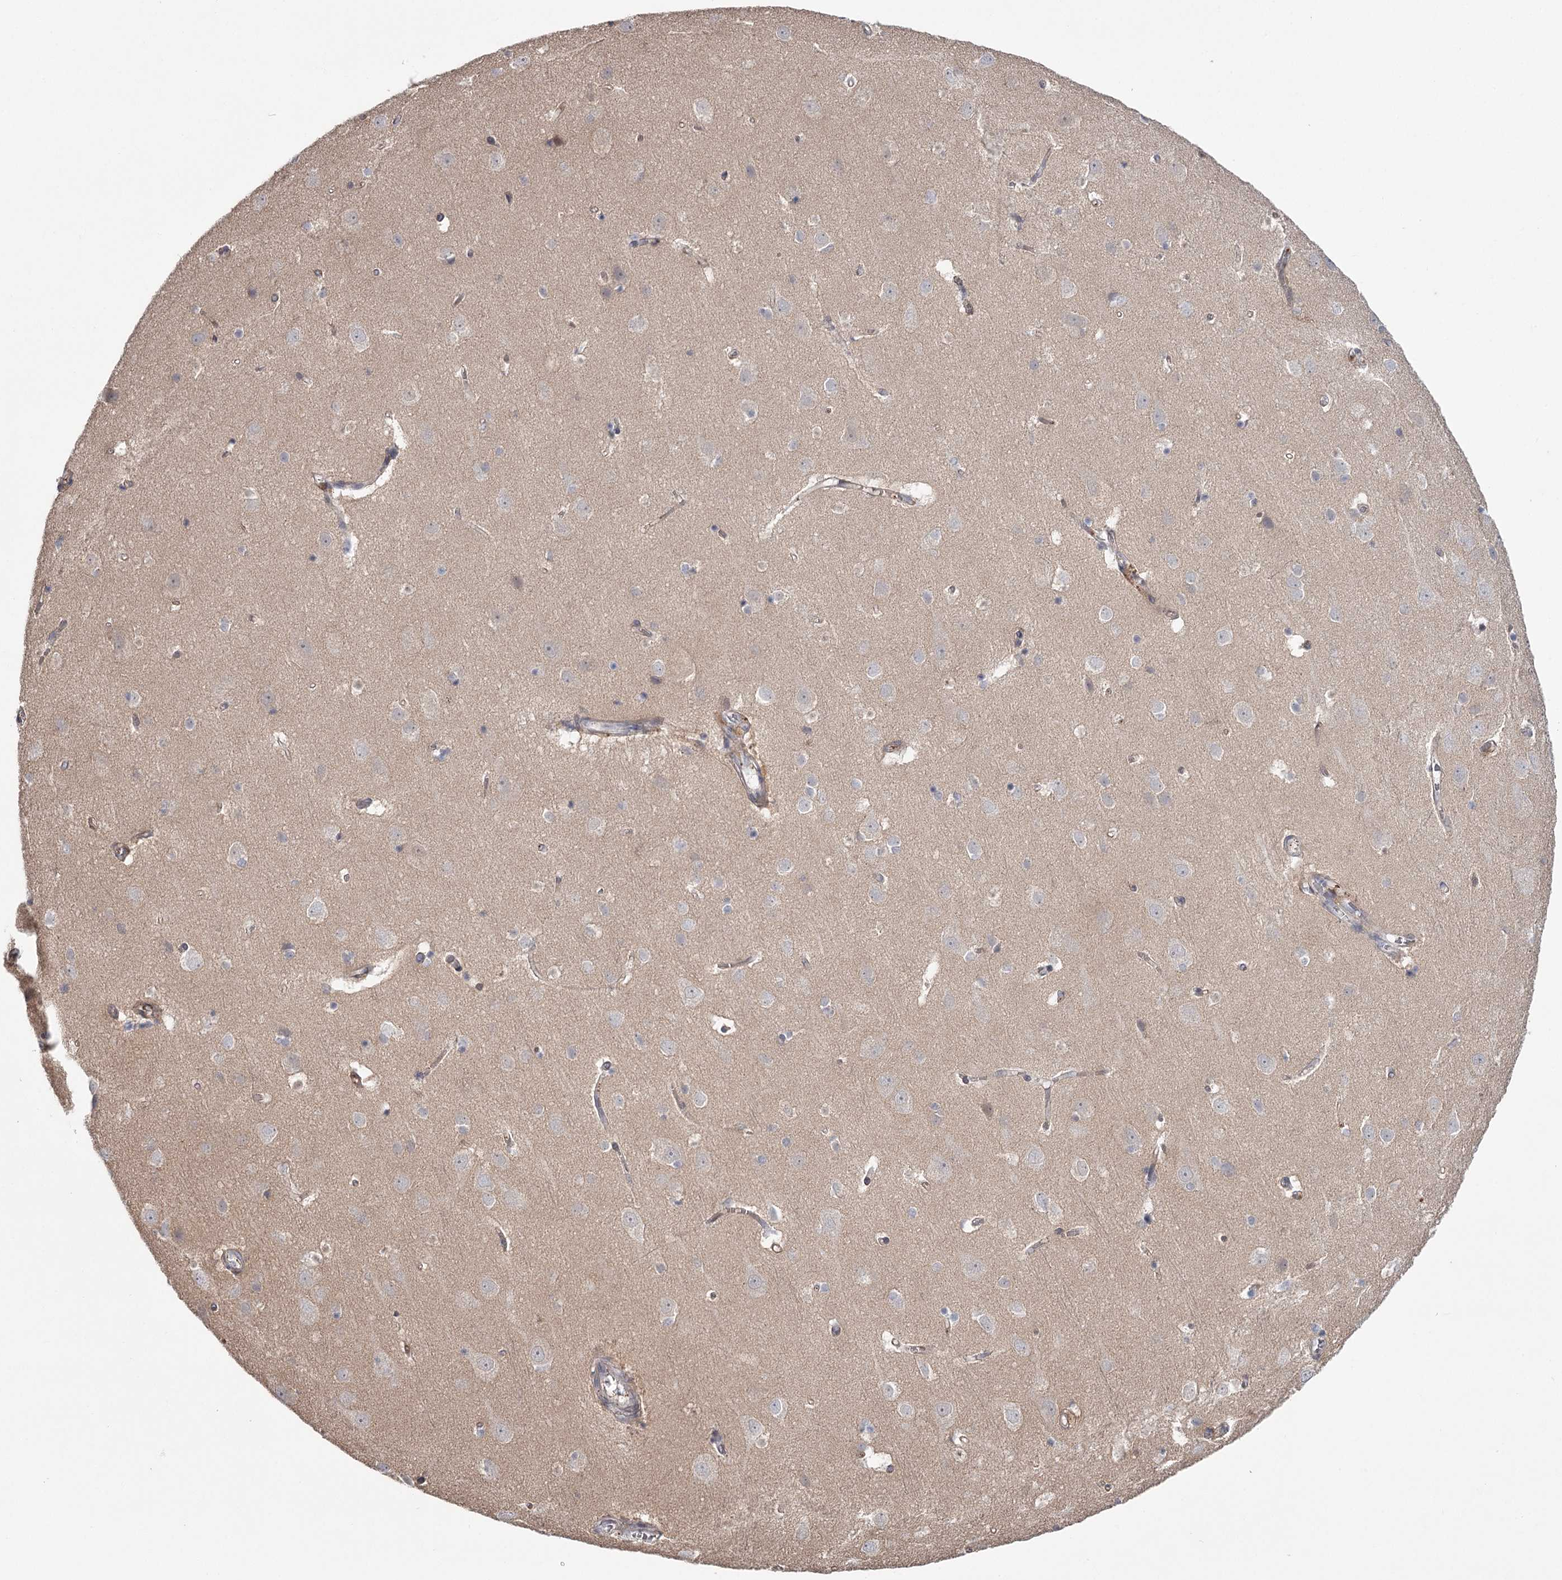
{"staining": {"intensity": "weak", "quantity": "<25%", "location": "cytoplasmic/membranous"}, "tissue": "cerebral cortex", "cell_type": "Endothelial cells", "image_type": "normal", "snomed": [{"axis": "morphology", "description": "Normal tissue, NOS"}, {"axis": "topography", "description": "Cerebral cortex"}], "caption": "Image shows no protein staining in endothelial cells of benign cerebral cortex.", "gene": "DHRS9", "patient": {"sex": "male", "age": 54}}